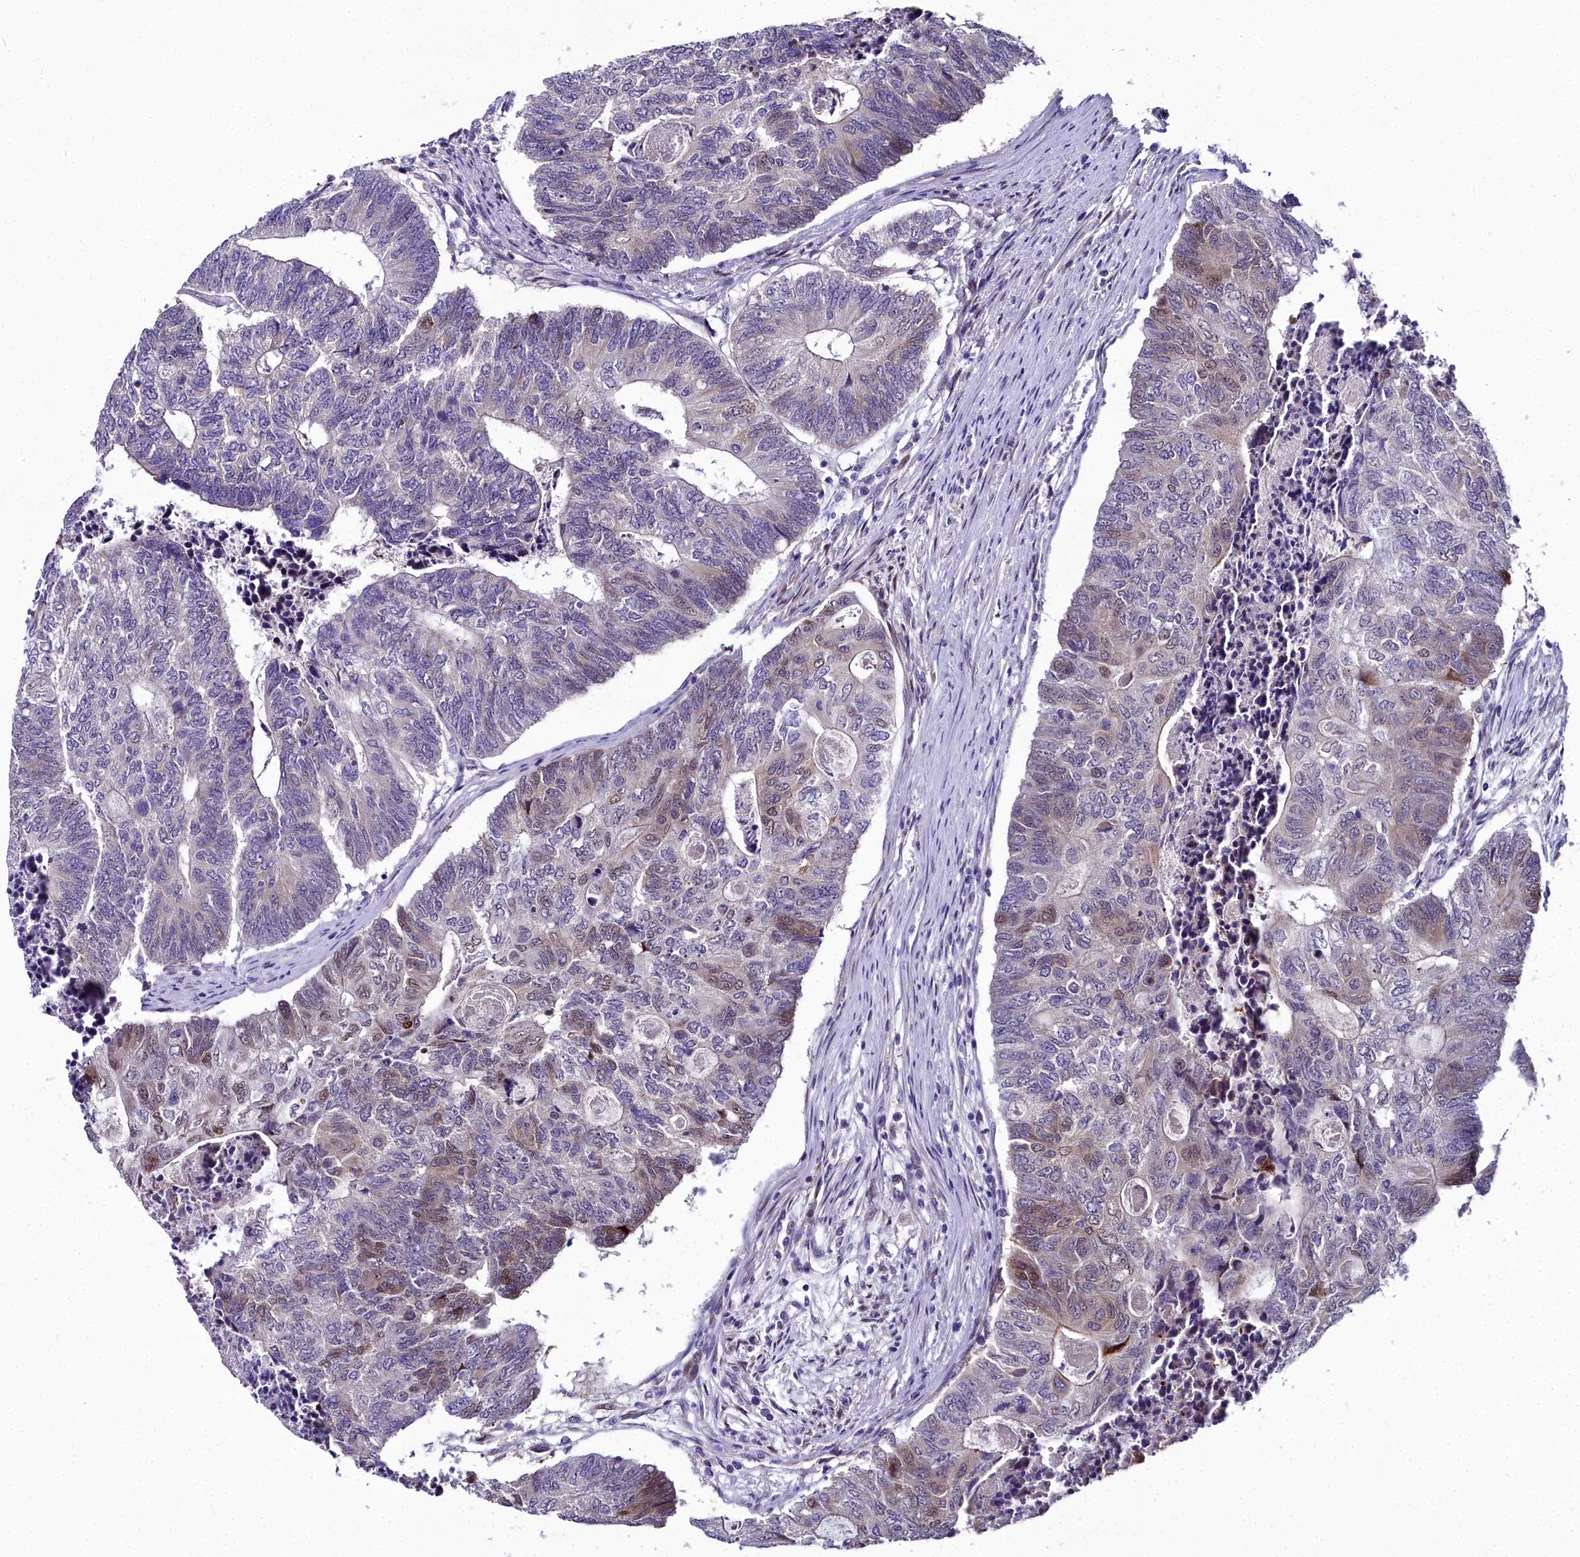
{"staining": {"intensity": "weak", "quantity": "<25%", "location": "nuclear"}, "tissue": "colorectal cancer", "cell_type": "Tumor cells", "image_type": "cancer", "snomed": [{"axis": "morphology", "description": "Adenocarcinoma, NOS"}, {"axis": "topography", "description": "Colon"}], "caption": "An immunohistochemistry (IHC) photomicrograph of colorectal adenocarcinoma is shown. There is no staining in tumor cells of colorectal adenocarcinoma.", "gene": "AP1M1", "patient": {"sex": "female", "age": 67}}